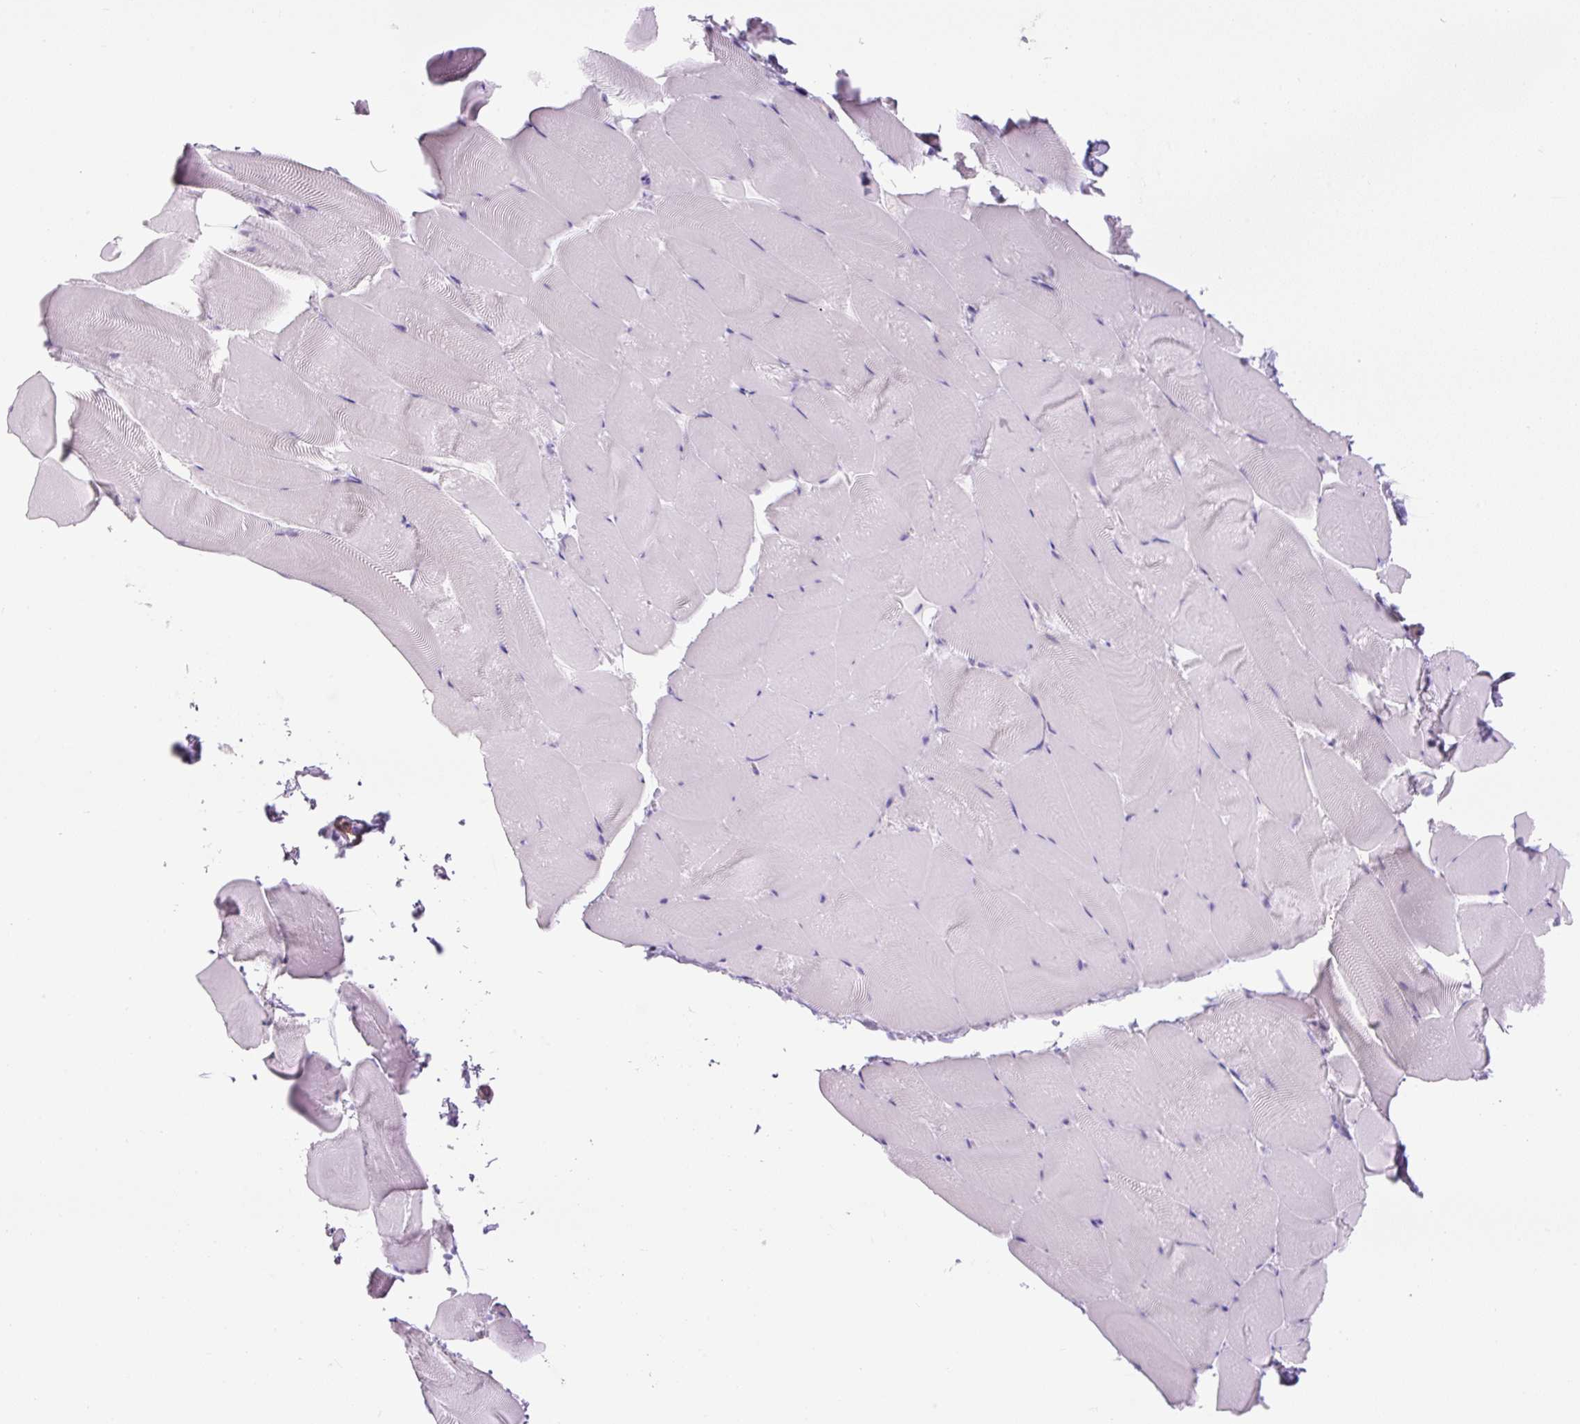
{"staining": {"intensity": "negative", "quantity": "none", "location": "none"}, "tissue": "skeletal muscle", "cell_type": "Myocytes", "image_type": "normal", "snomed": [{"axis": "morphology", "description": "Normal tissue, NOS"}, {"axis": "topography", "description": "Skeletal muscle"}], "caption": "The micrograph demonstrates no staining of myocytes in normal skeletal muscle.", "gene": "RSPO4", "patient": {"sex": "female", "age": 64}}